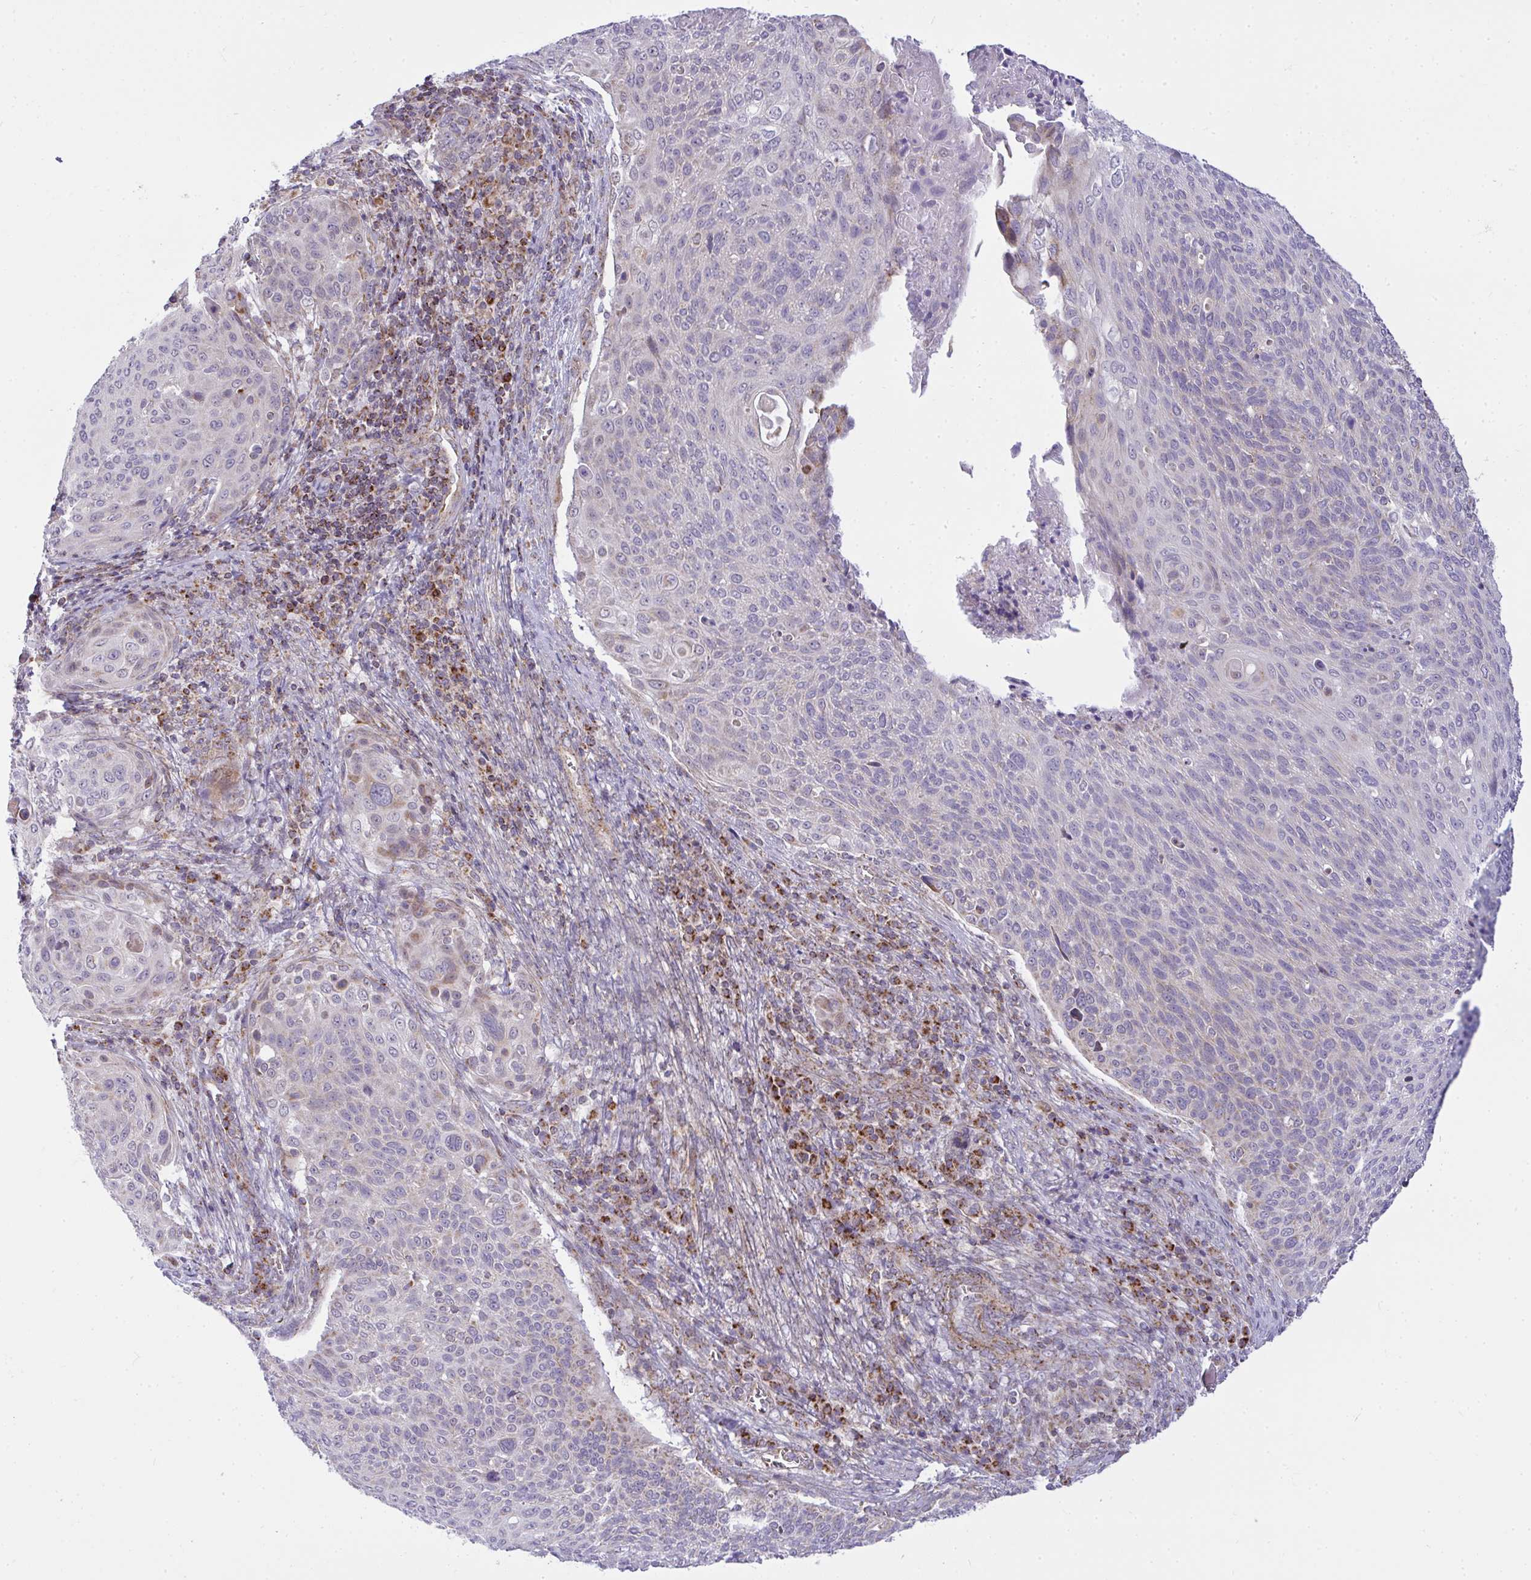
{"staining": {"intensity": "weak", "quantity": "<25%", "location": "cytoplasmic/membranous"}, "tissue": "cervical cancer", "cell_type": "Tumor cells", "image_type": "cancer", "snomed": [{"axis": "morphology", "description": "Squamous cell carcinoma, NOS"}, {"axis": "topography", "description": "Cervix"}], "caption": "This is an IHC micrograph of human cervical cancer. There is no staining in tumor cells.", "gene": "SRRM4", "patient": {"sex": "female", "age": 31}}